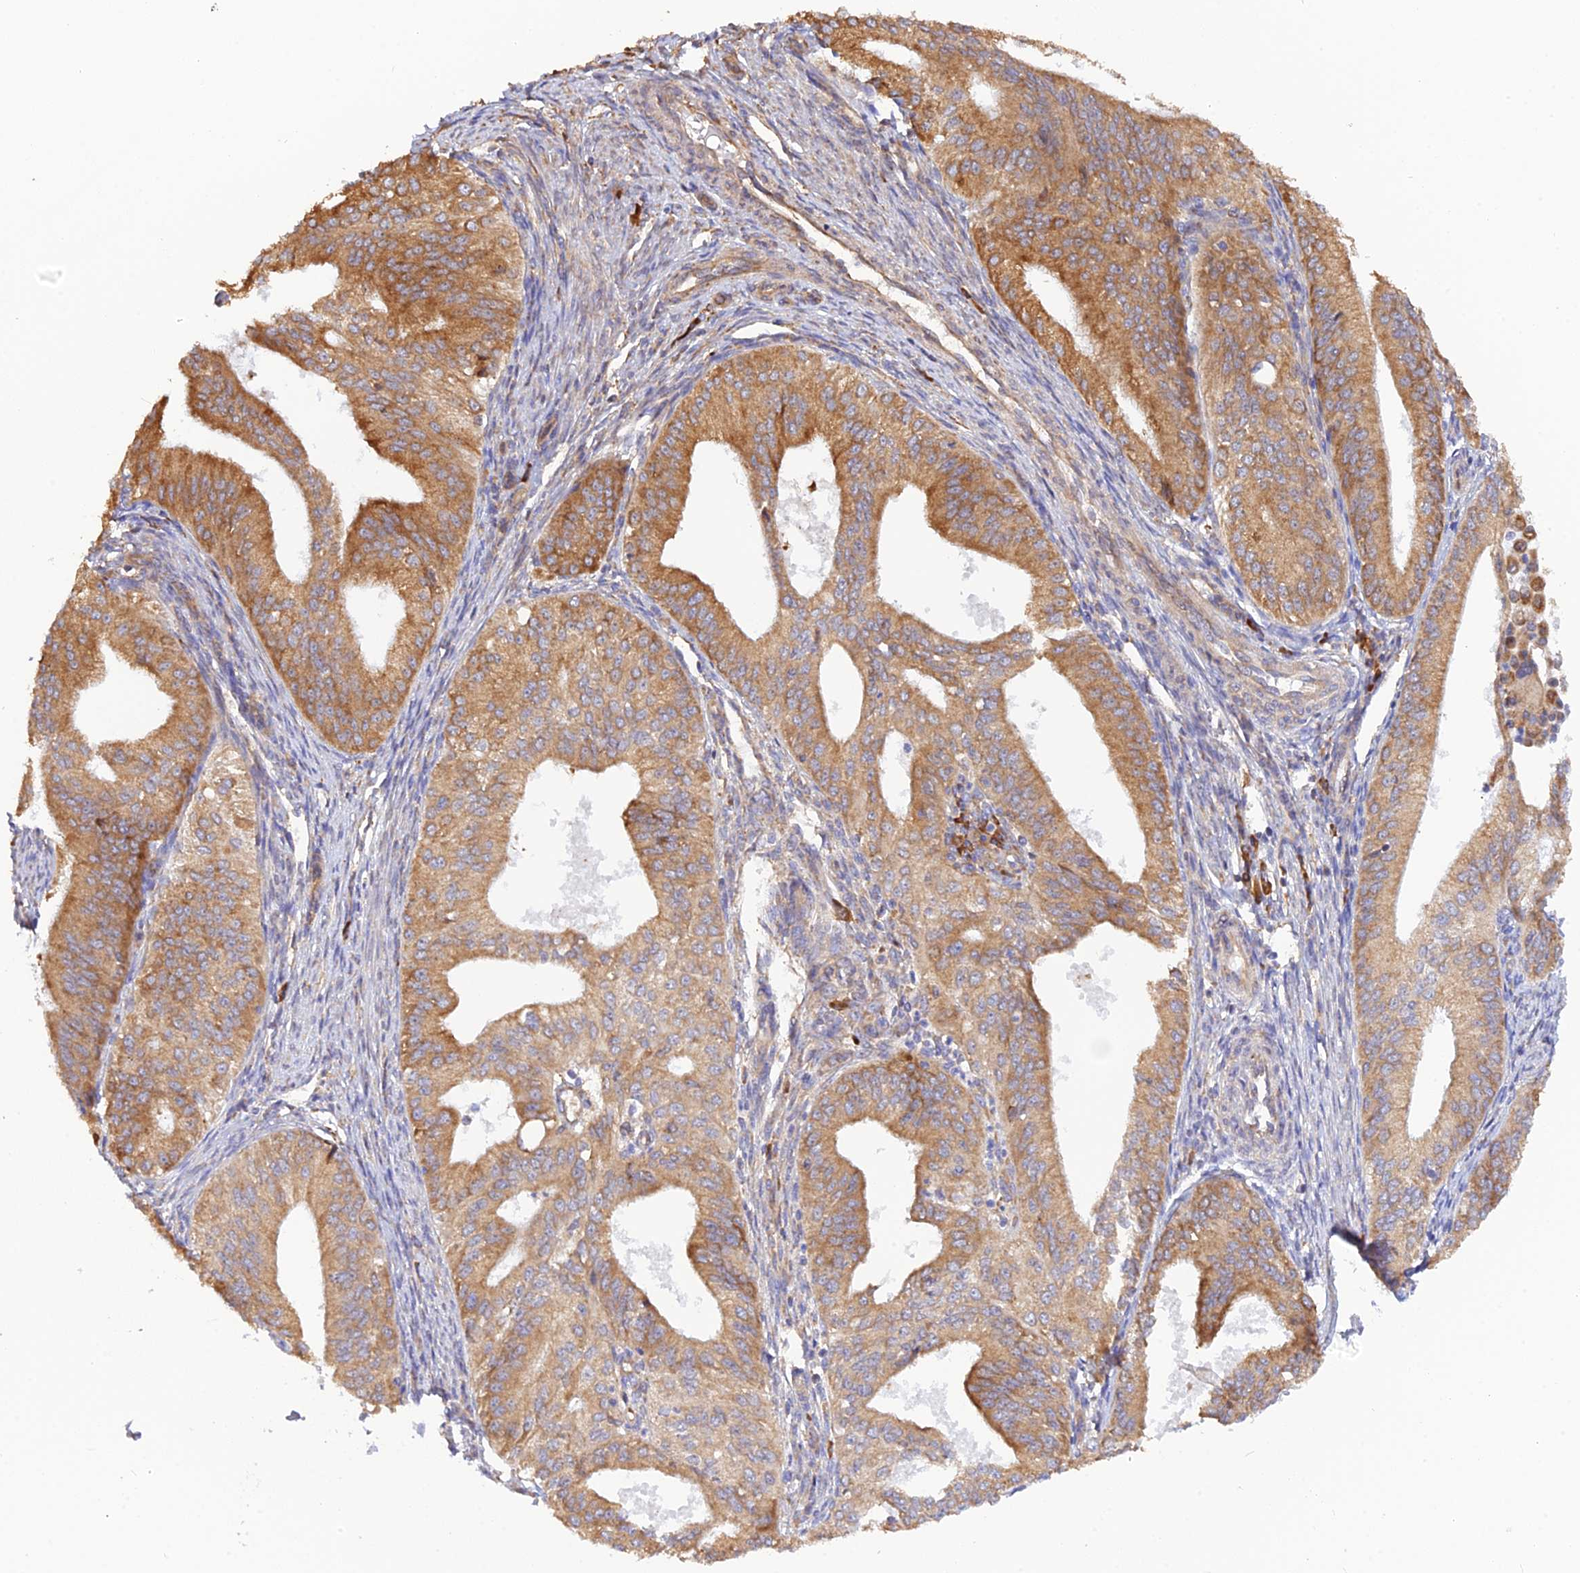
{"staining": {"intensity": "moderate", "quantity": ">75%", "location": "cytoplasmic/membranous"}, "tissue": "endometrial cancer", "cell_type": "Tumor cells", "image_type": "cancer", "snomed": [{"axis": "morphology", "description": "Adenocarcinoma, NOS"}, {"axis": "topography", "description": "Endometrium"}], "caption": "Immunohistochemistry staining of endometrial adenocarcinoma, which exhibits medium levels of moderate cytoplasmic/membranous staining in about >75% of tumor cells indicating moderate cytoplasmic/membranous protein staining. The staining was performed using DAB (3,3'-diaminobenzidine) (brown) for protein detection and nuclei were counterstained in hematoxylin (blue).", "gene": "RPL5", "patient": {"sex": "female", "age": 50}}